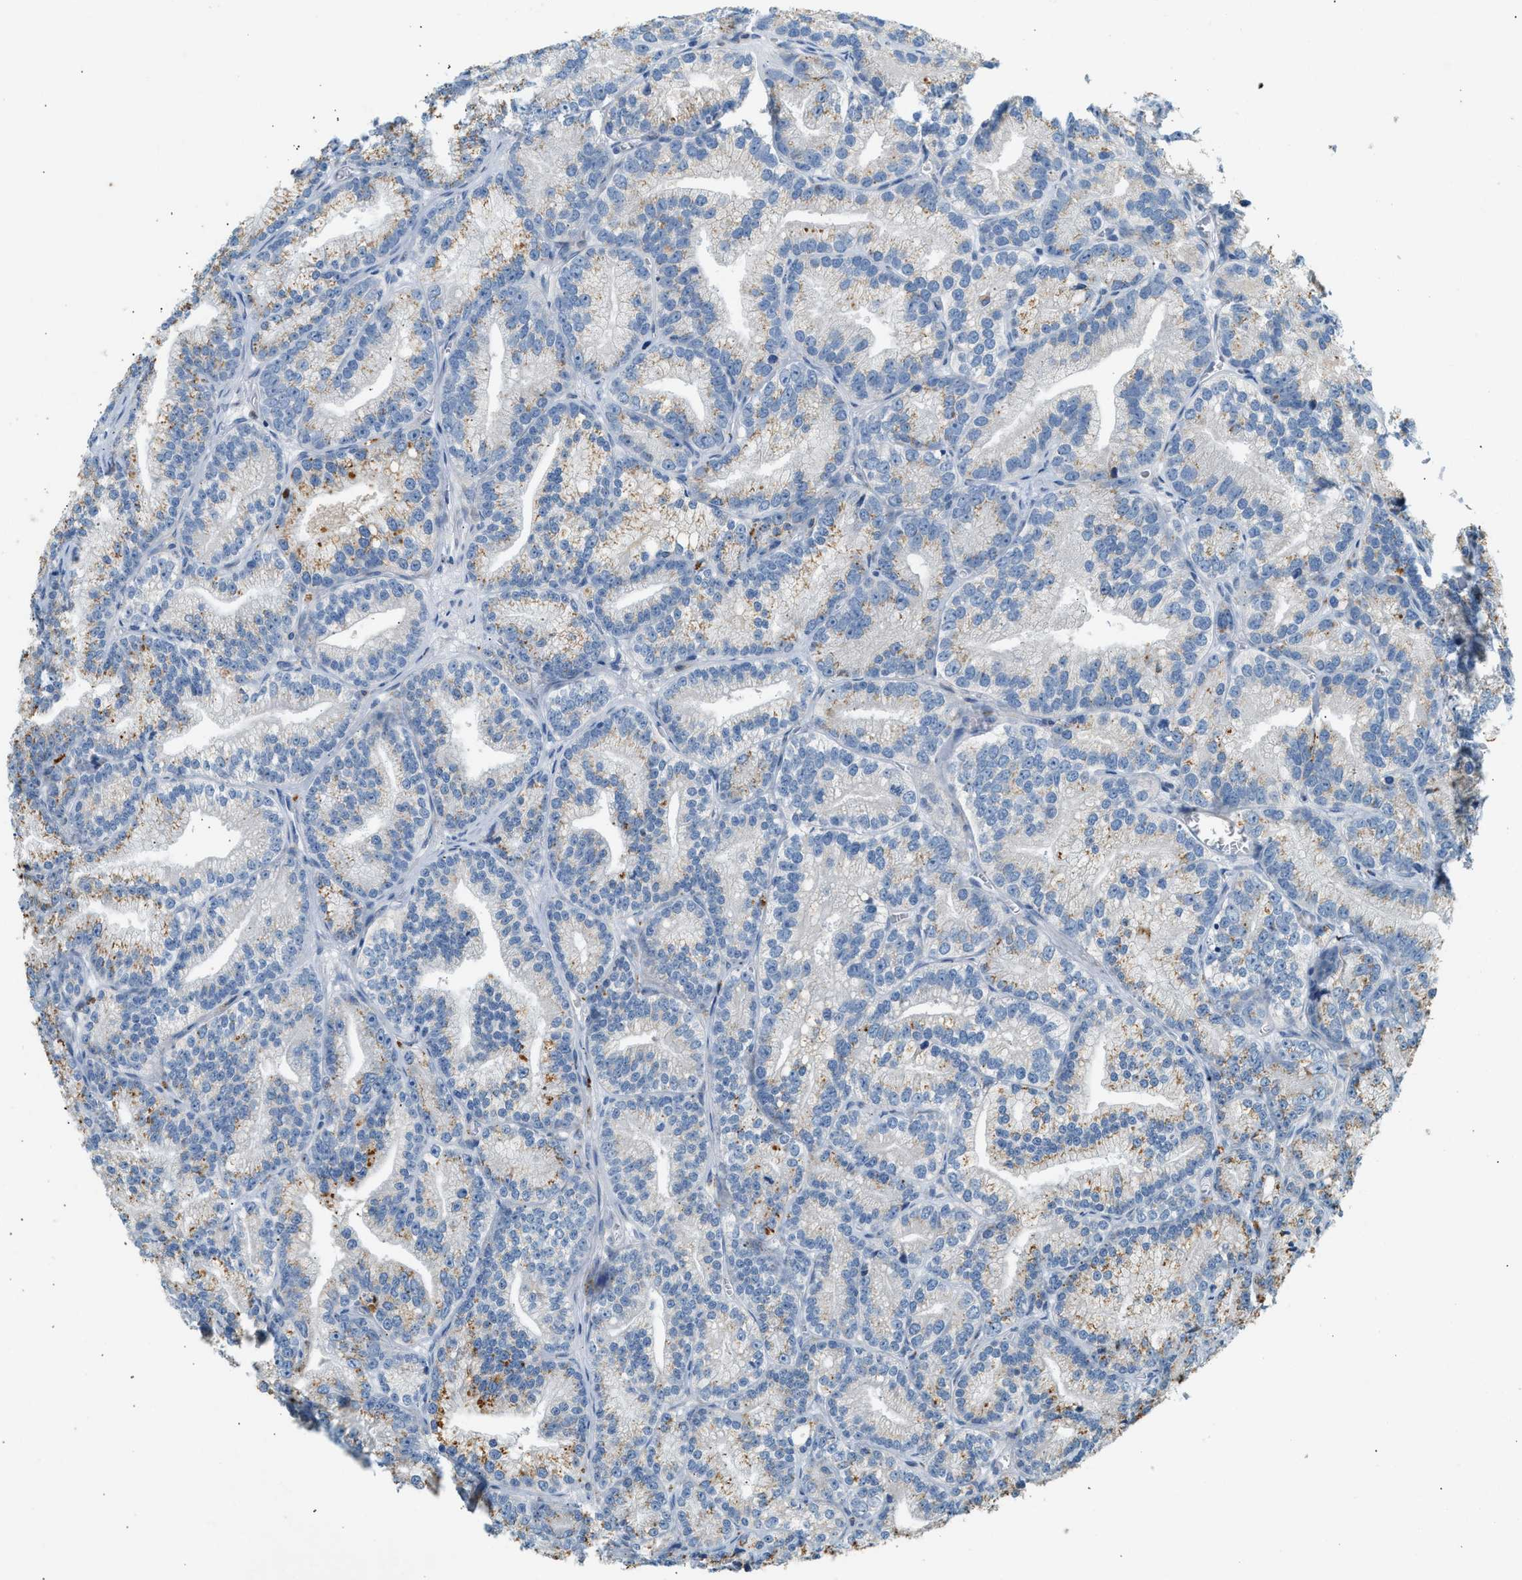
{"staining": {"intensity": "moderate", "quantity": "25%-75%", "location": "cytoplasmic/membranous"}, "tissue": "prostate cancer", "cell_type": "Tumor cells", "image_type": "cancer", "snomed": [{"axis": "morphology", "description": "Adenocarcinoma, Low grade"}, {"axis": "topography", "description": "Prostate"}], "caption": "The image demonstrates a brown stain indicating the presence of a protein in the cytoplasmic/membranous of tumor cells in prostate cancer (adenocarcinoma (low-grade)). Immunohistochemistry (ihc) stains the protein in brown and the nuclei are stained blue.", "gene": "CTSB", "patient": {"sex": "male", "age": 89}}